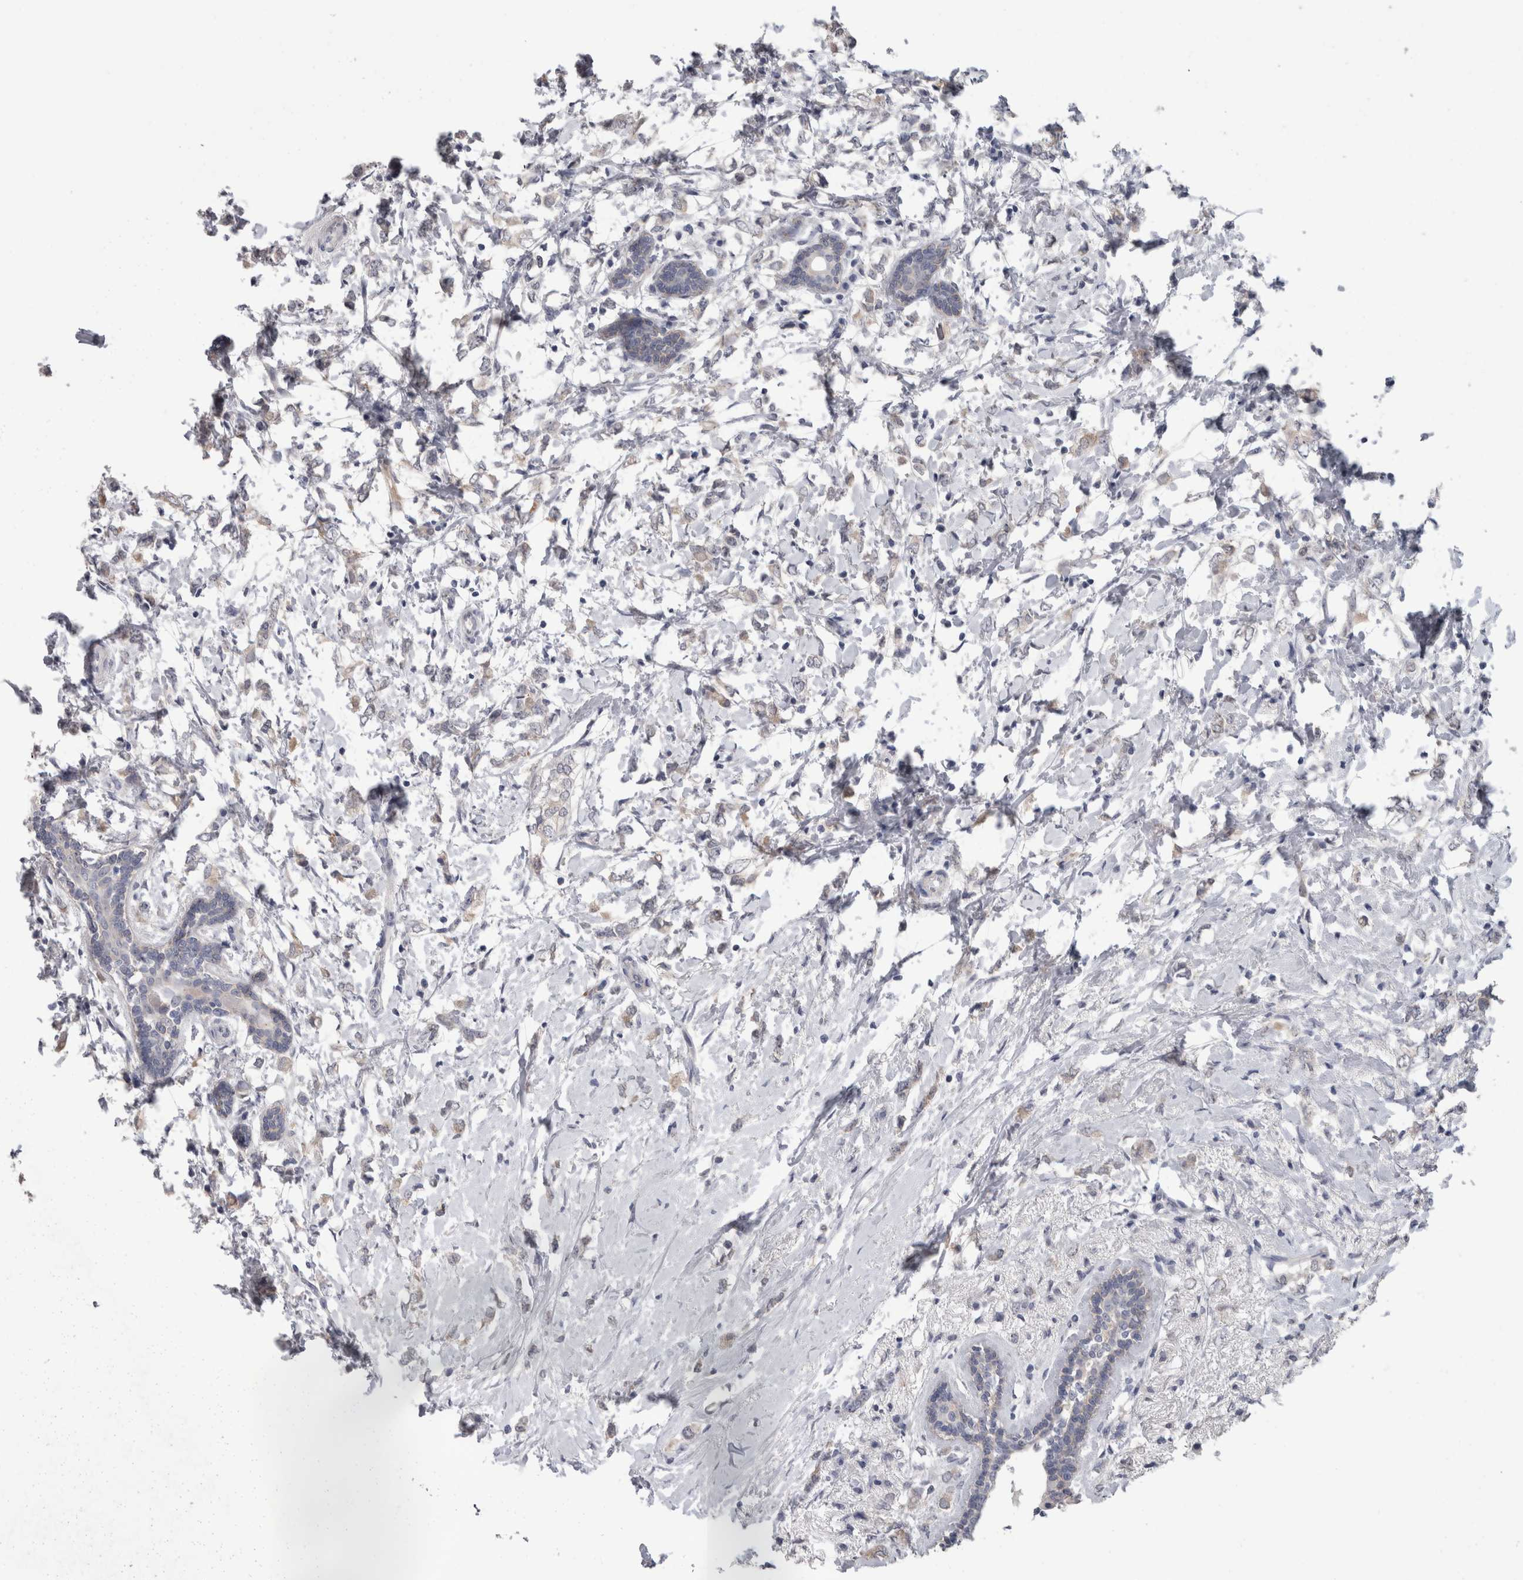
{"staining": {"intensity": "negative", "quantity": "none", "location": "none"}, "tissue": "breast cancer", "cell_type": "Tumor cells", "image_type": "cancer", "snomed": [{"axis": "morphology", "description": "Normal tissue, NOS"}, {"axis": "morphology", "description": "Lobular carcinoma"}, {"axis": "topography", "description": "Breast"}], "caption": "Immunohistochemistry of human lobular carcinoma (breast) exhibits no positivity in tumor cells.", "gene": "FHOD3", "patient": {"sex": "female", "age": 47}}